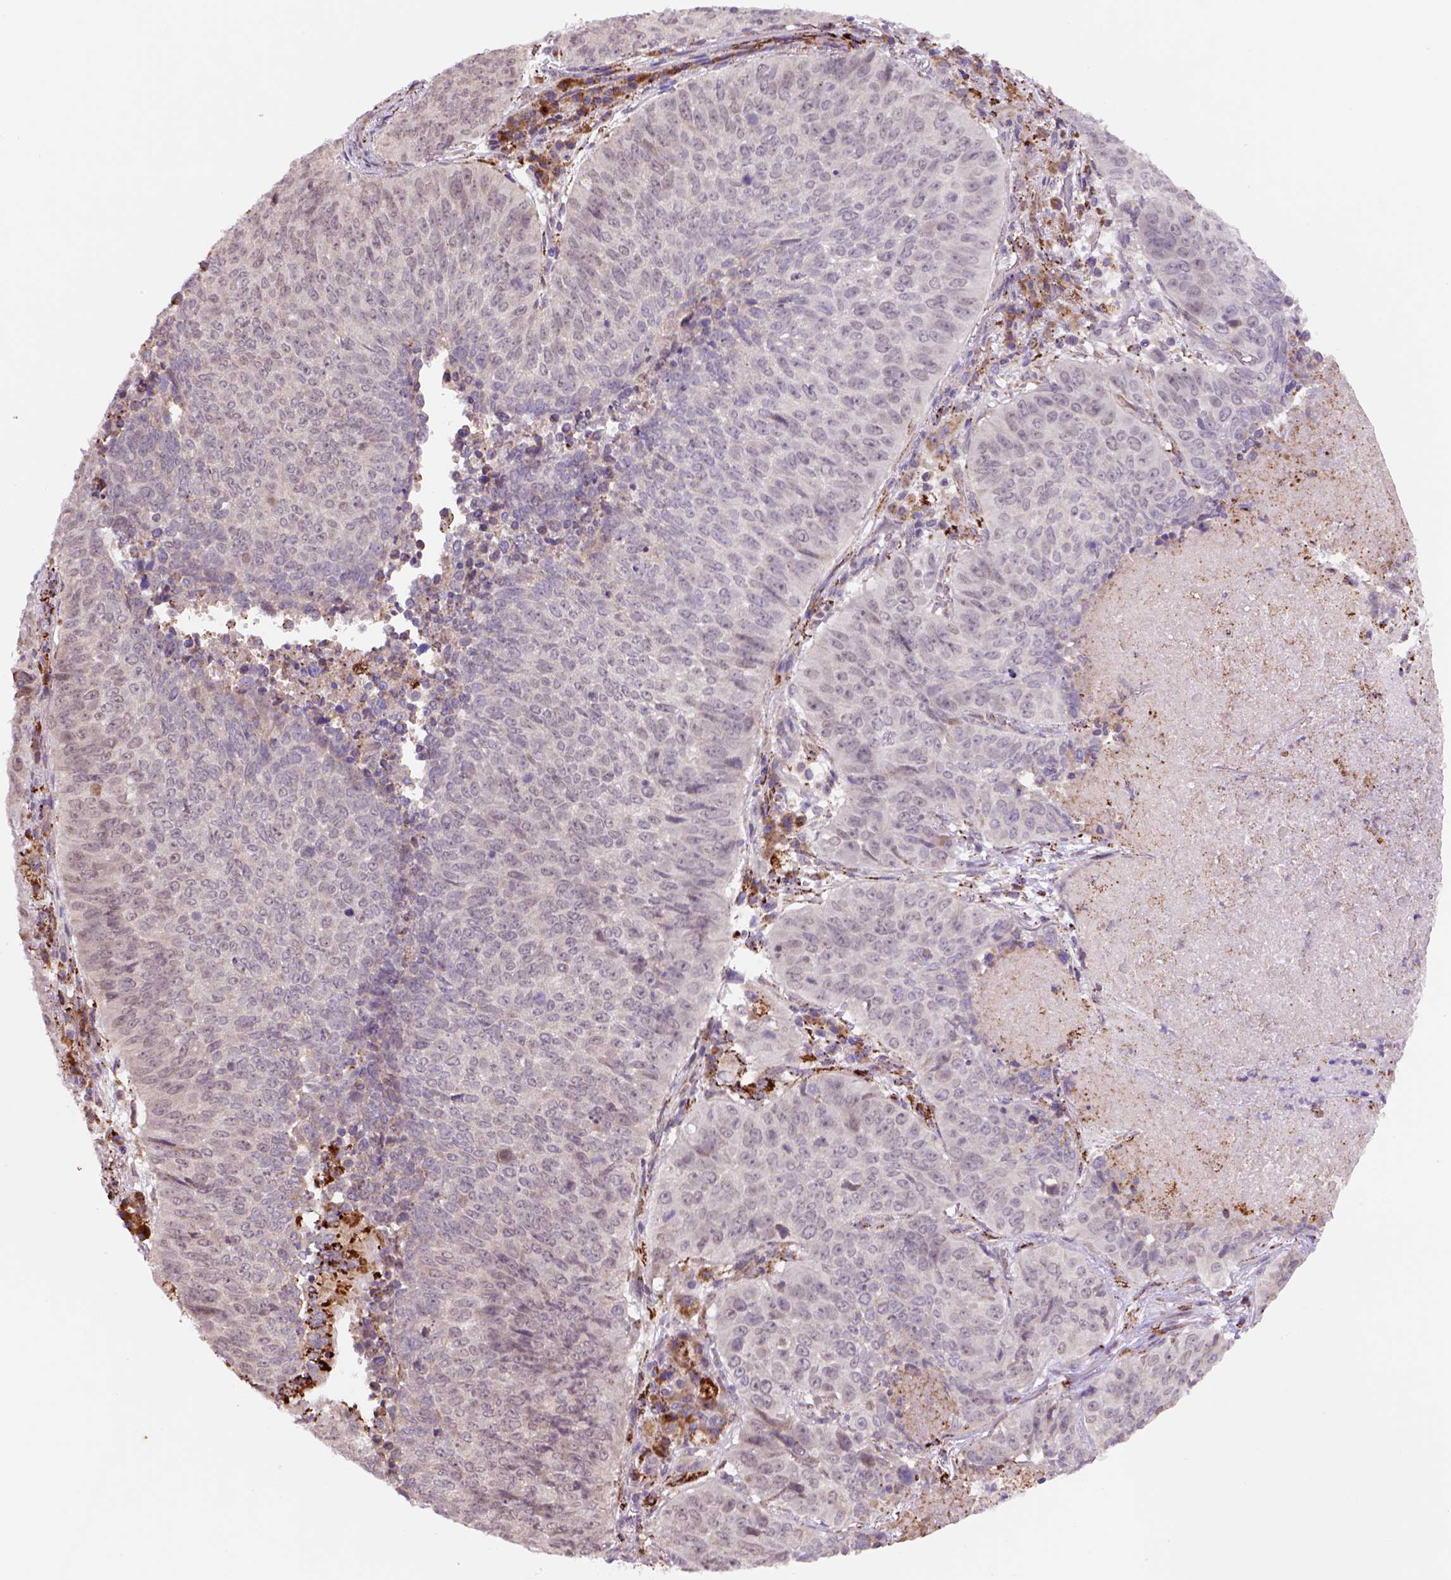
{"staining": {"intensity": "negative", "quantity": "none", "location": "none"}, "tissue": "lung cancer", "cell_type": "Tumor cells", "image_type": "cancer", "snomed": [{"axis": "morphology", "description": "Normal tissue, NOS"}, {"axis": "morphology", "description": "Squamous cell carcinoma, NOS"}, {"axis": "topography", "description": "Bronchus"}, {"axis": "topography", "description": "Lung"}], "caption": "A photomicrograph of lung squamous cell carcinoma stained for a protein reveals no brown staining in tumor cells.", "gene": "FZD7", "patient": {"sex": "male", "age": 64}}